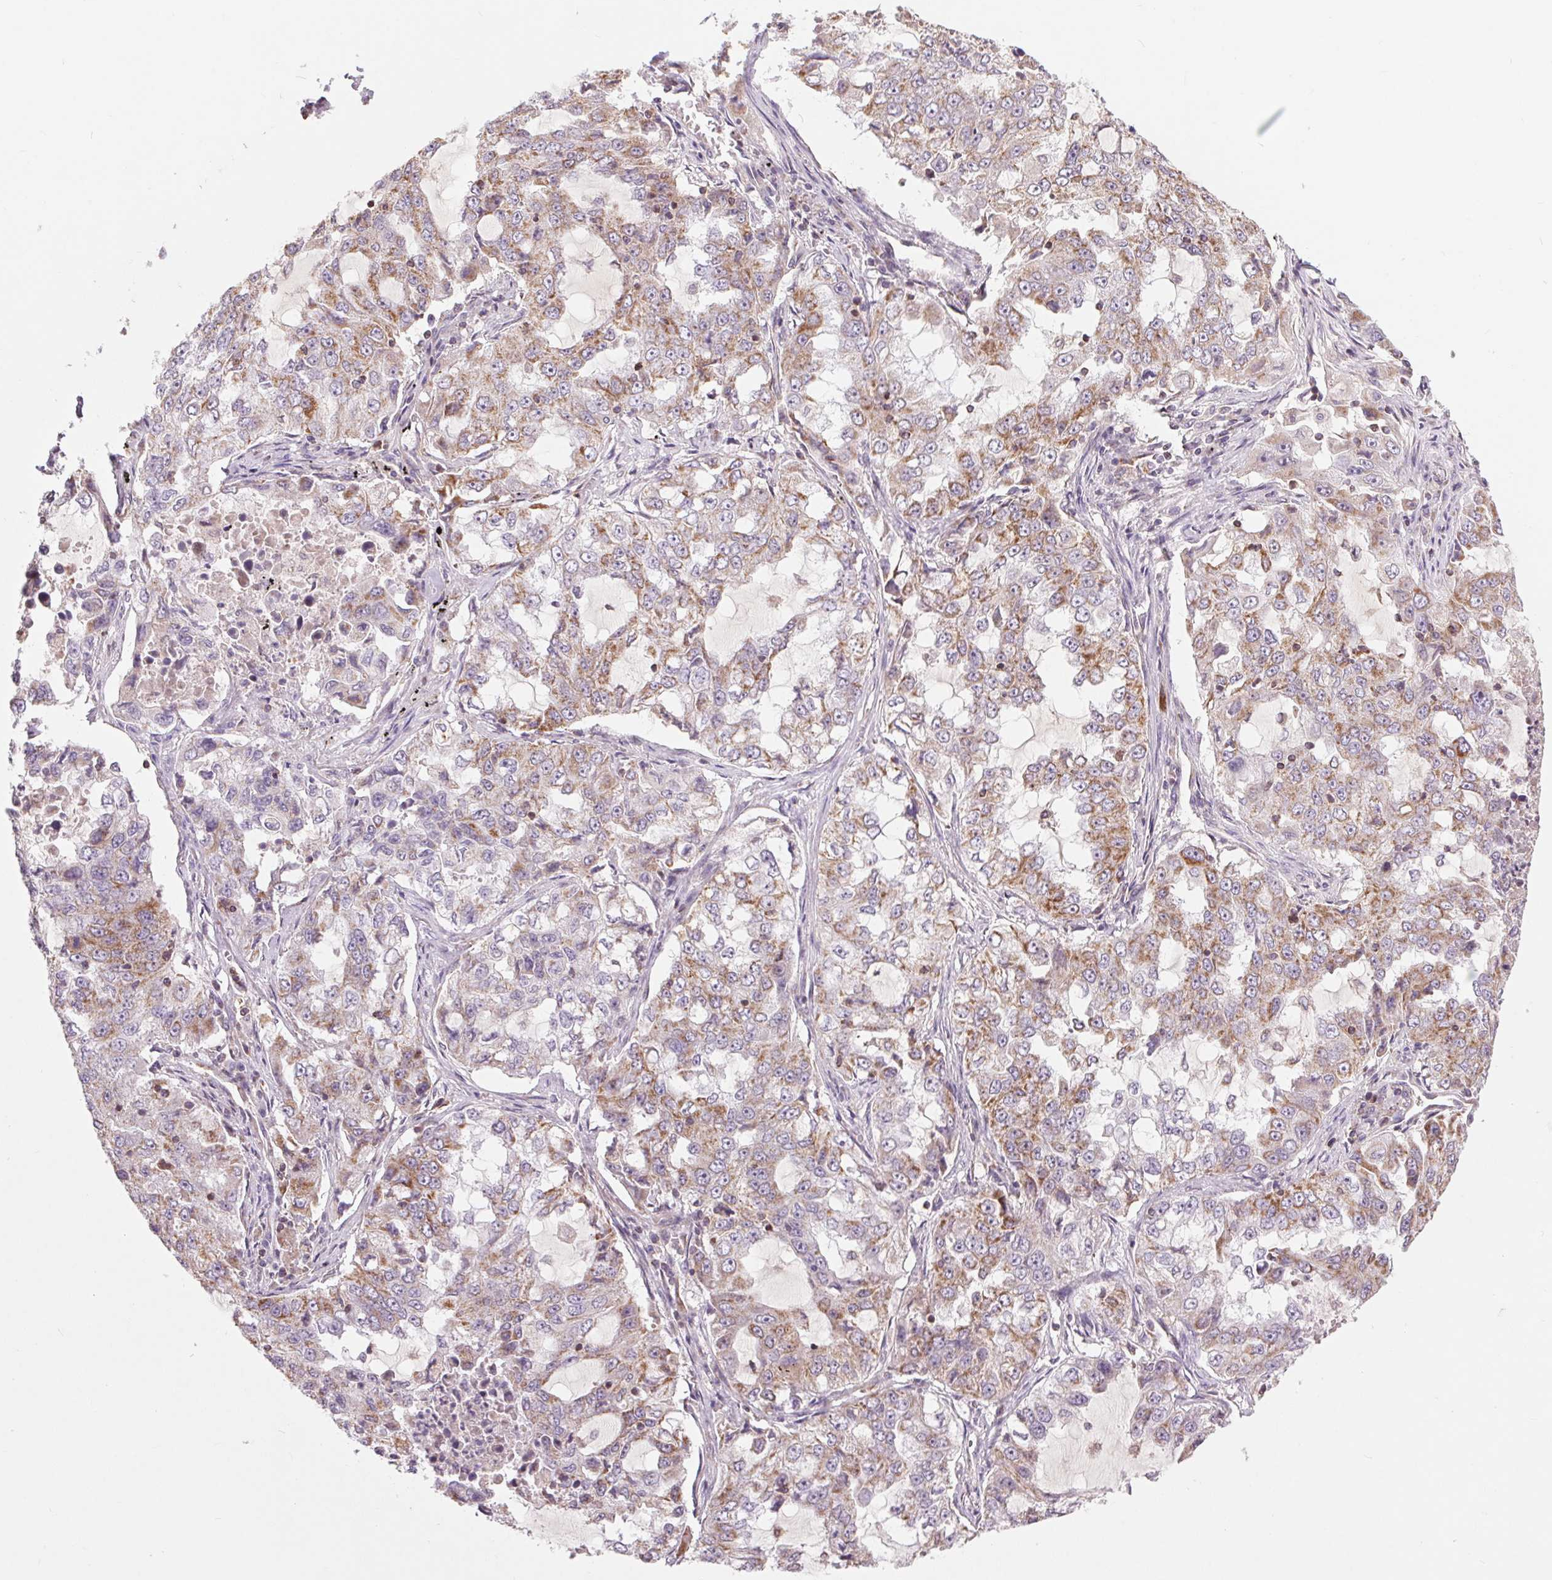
{"staining": {"intensity": "moderate", "quantity": ">75%", "location": "cytoplasmic/membranous"}, "tissue": "lung cancer", "cell_type": "Tumor cells", "image_type": "cancer", "snomed": [{"axis": "morphology", "description": "Adenocarcinoma, NOS"}, {"axis": "topography", "description": "Lung"}], "caption": "IHC of lung cancer exhibits medium levels of moderate cytoplasmic/membranous staining in approximately >75% of tumor cells. (DAB = brown stain, brightfield microscopy at high magnification).", "gene": "COX6A1", "patient": {"sex": "female", "age": 61}}